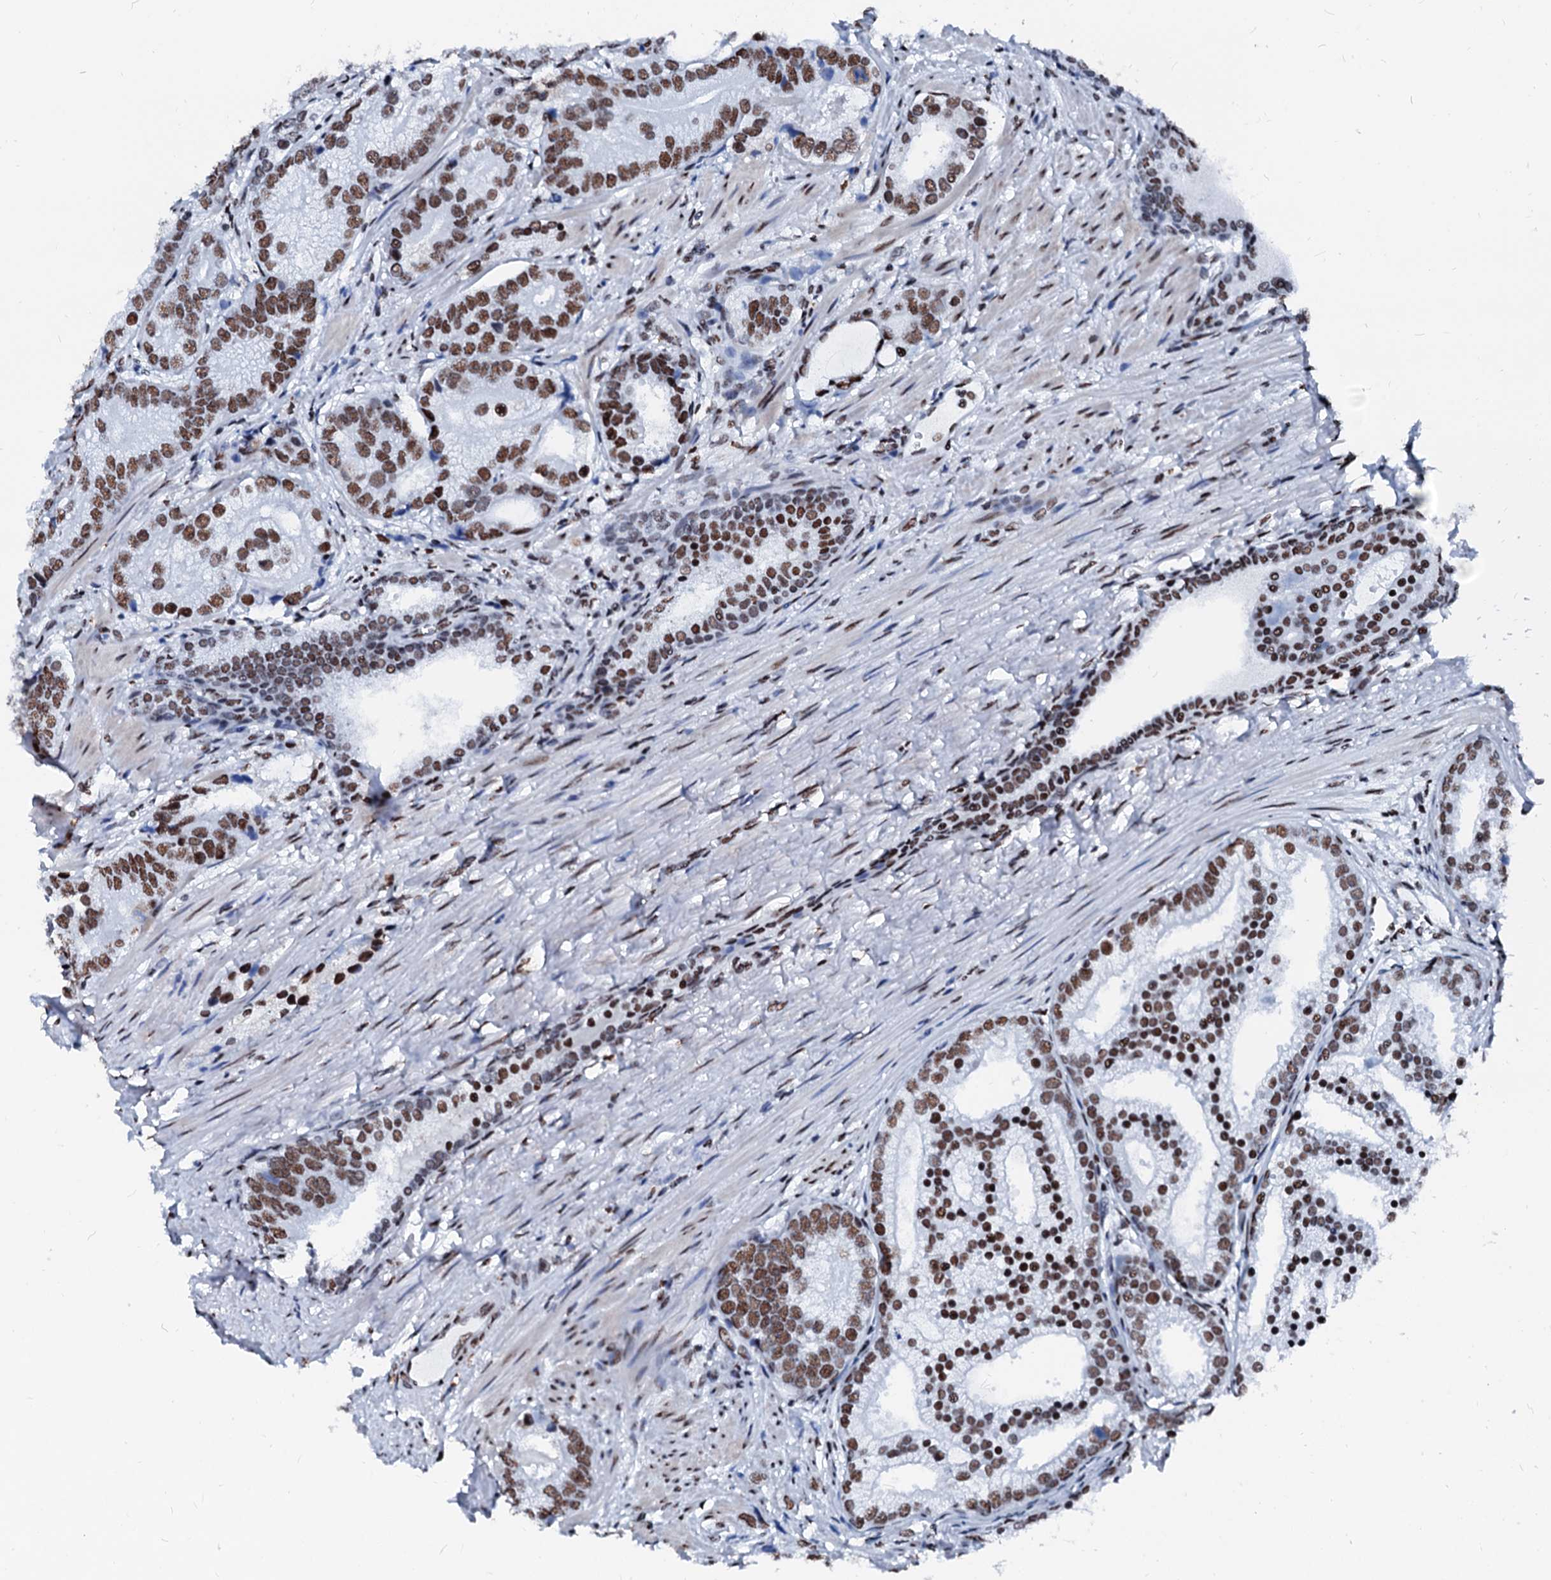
{"staining": {"intensity": "strong", "quantity": ">75%", "location": "nuclear"}, "tissue": "prostate cancer", "cell_type": "Tumor cells", "image_type": "cancer", "snomed": [{"axis": "morphology", "description": "Adenocarcinoma, High grade"}, {"axis": "topography", "description": "Prostate"}], "caption": "The photomicrograph reveals a brown stain indicating the presence of a protein in the nuclear of tumor cells in prostate cancer (high-grade adenocarcinoma).", "gene": "RALY", "patient": {"sex": "male", "age": 75}}